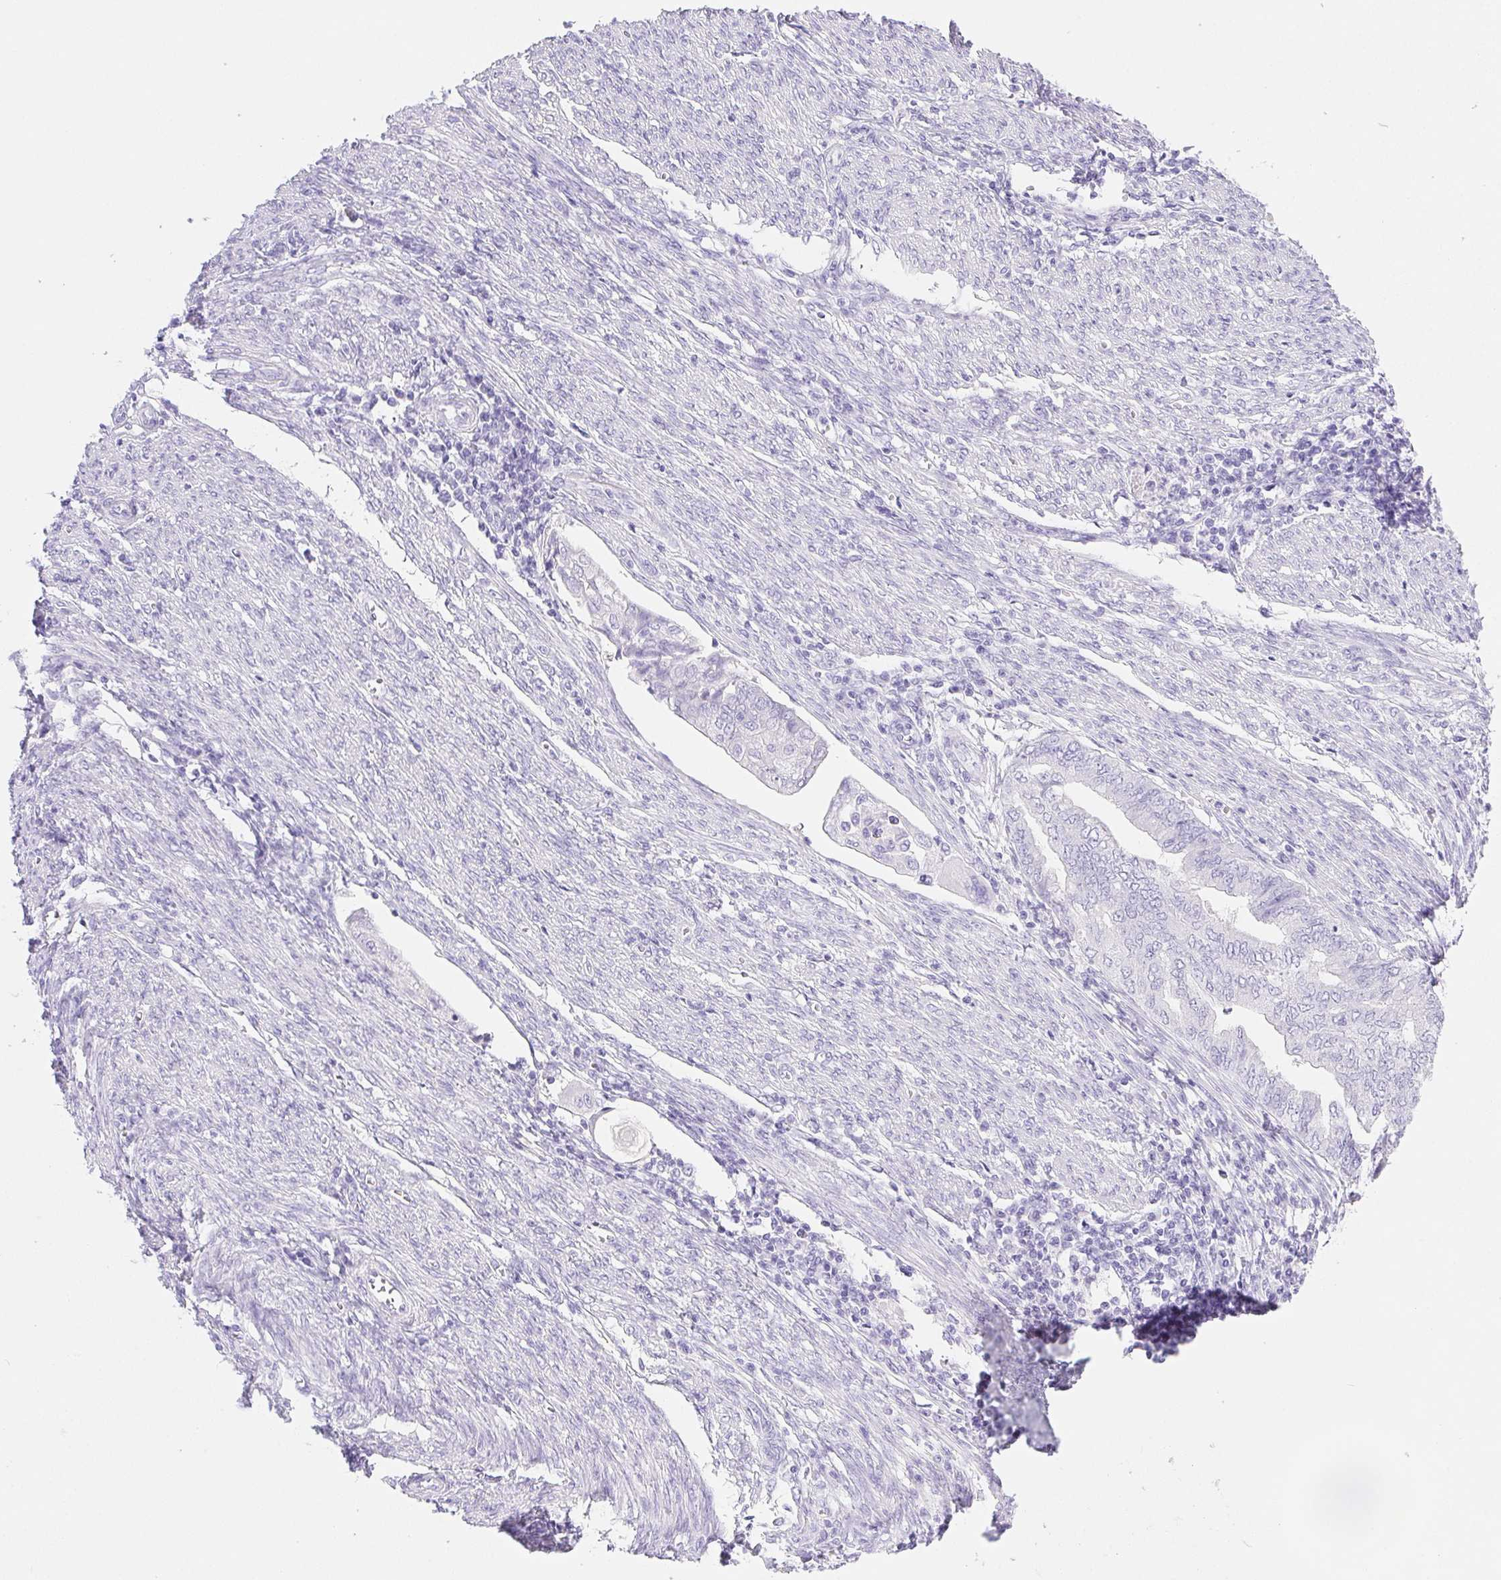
{"staining": {"intensity": "negative", "quantity": "none", "location": "none"}, "tissue": "endometrial cancer", "cell_type": "Tumor cells", "image_type": "cancer", "snomed": [{"axis": "morphology", "description": "Adenocarcinoma, NOS"}, {"axis": "topography", "description": "Endometrium"}], "caption": "The micrograph displays no significant staining in tumor cells of endometrial cancer (adenocarcinoma). (Brightfield microscopy of DAB IHC at high magnification).", "gene": "PNLIP", "patient": {"sex": "female", "age": 79}}